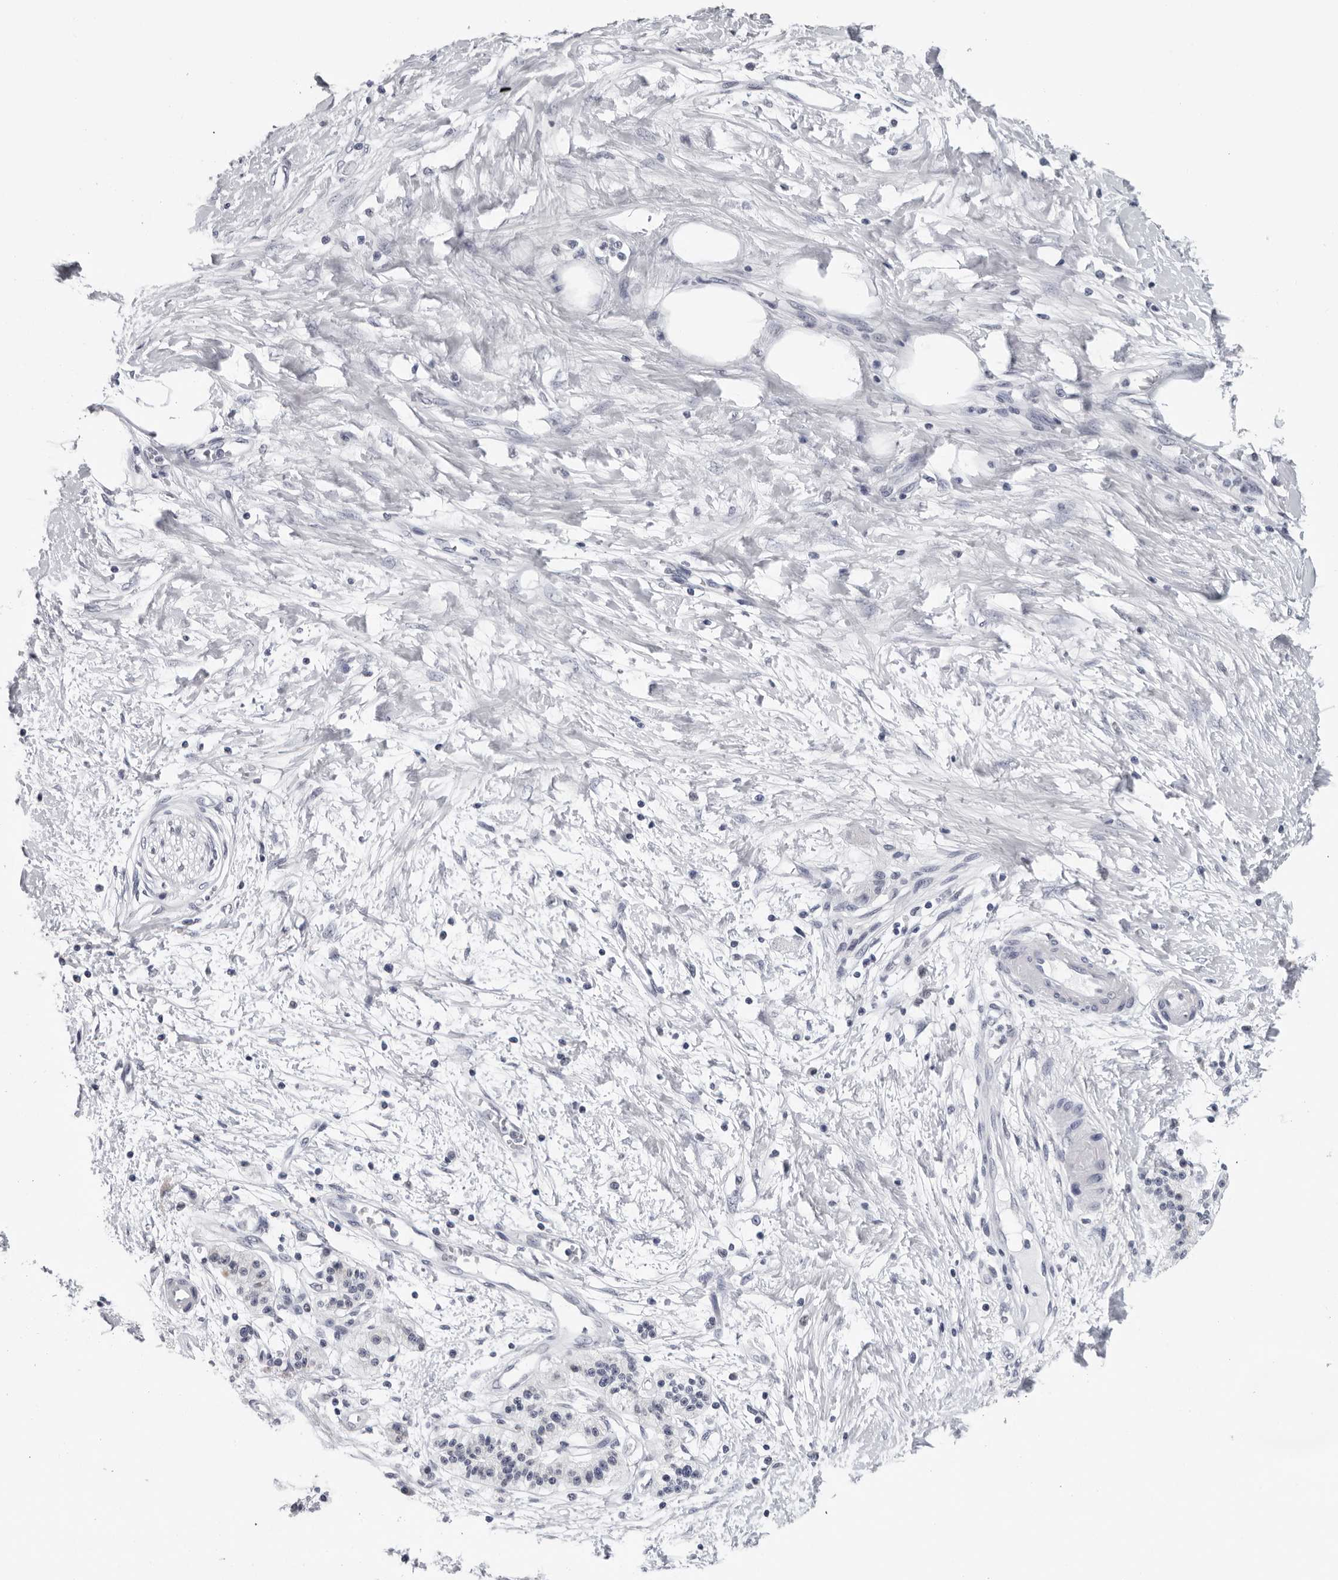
{"staining": {"intensity": "negative", "quantity": "none", "location": "none"}, "tissue": "pancreatic cancer", "cell_type": "Tumor cells", "image_type": "cancer", "snomed": [{"axis": "morphology", "description": "Adenocarcinoma, NOS"}, {"axis": "topography", "description": "Pancreas"}], "caption": "Micrograph shows no protein expression in tumor cells of pancreatic adenocarcinoma tissue. (DAB IHC, high magnification).", "gene": "CPT2", "patient": {"sex": "male", "age": 50}}